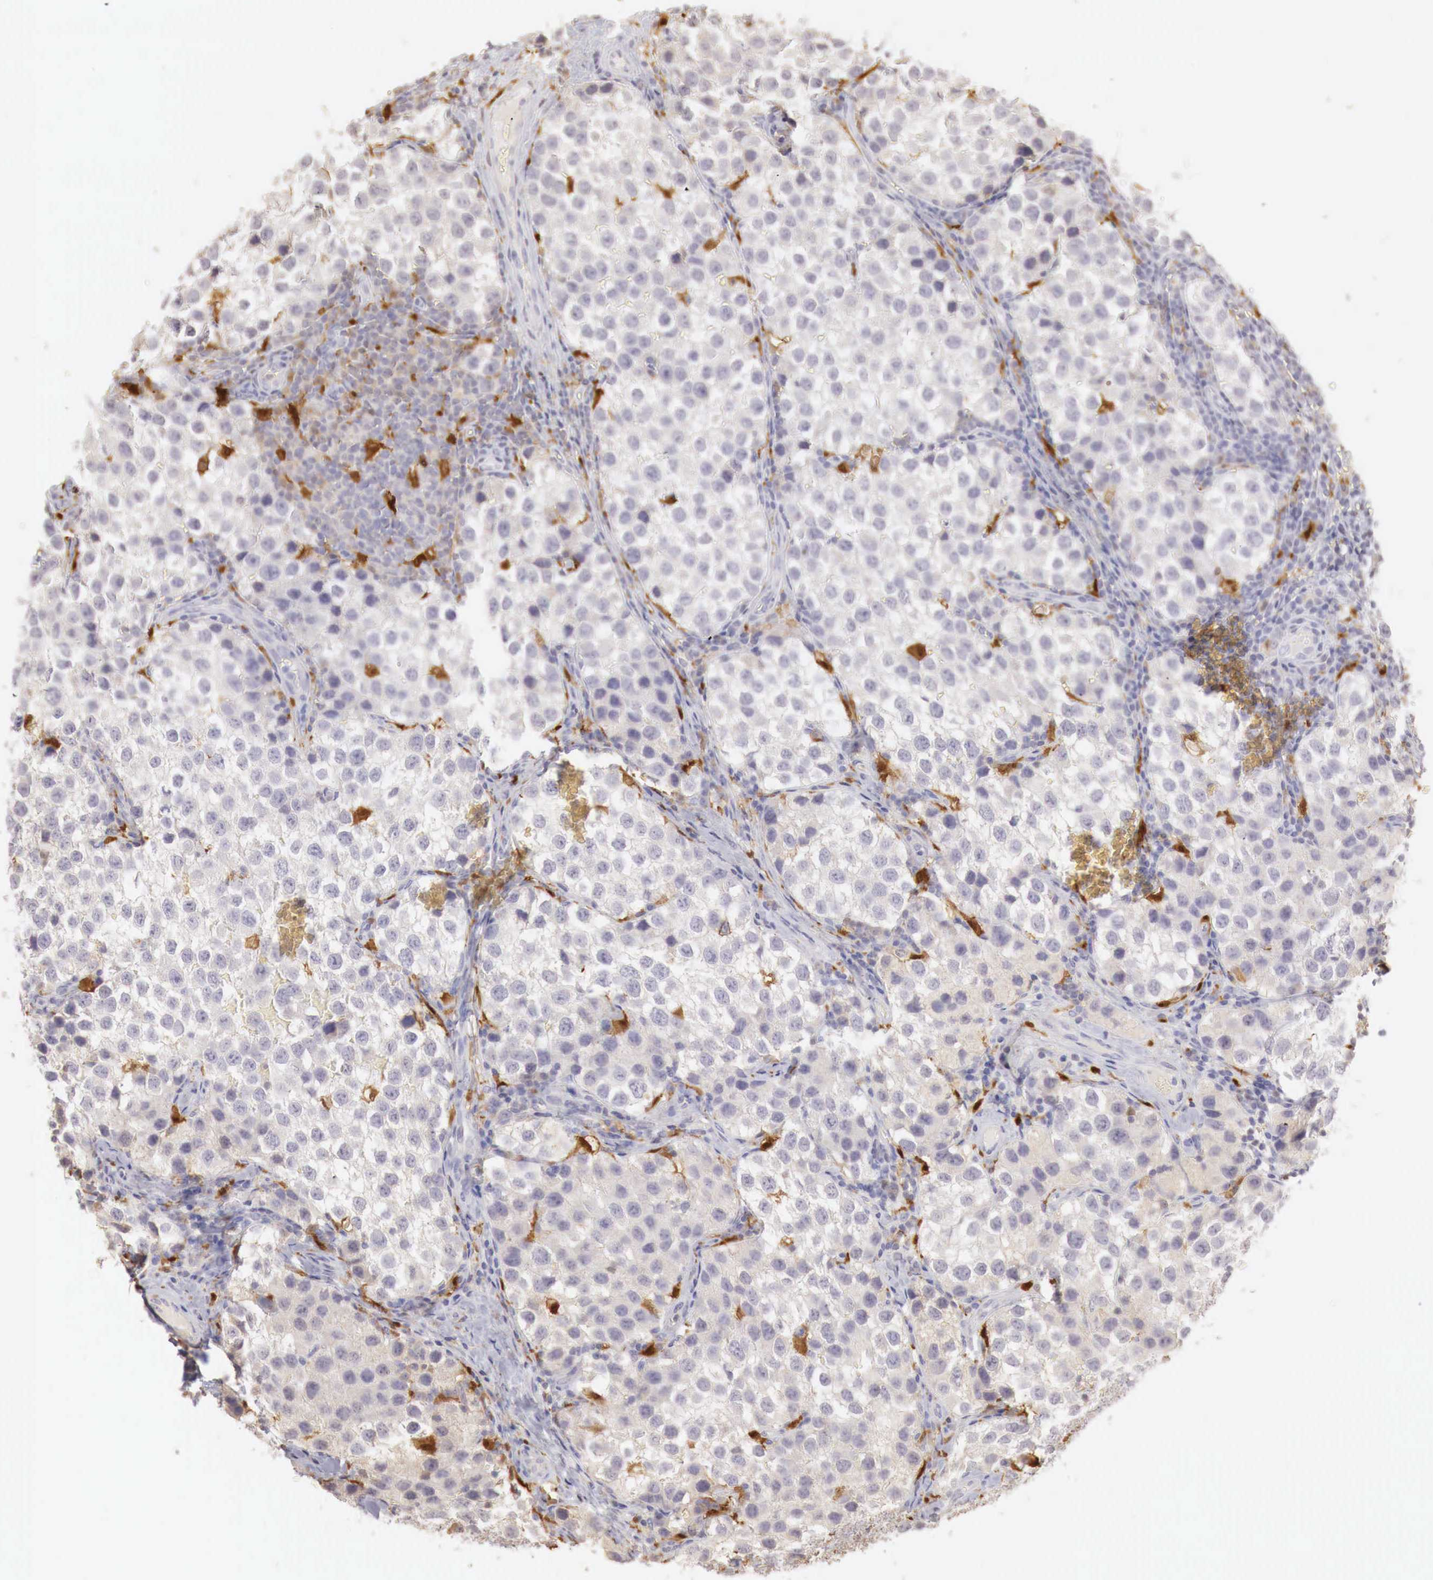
{"staining": {"intensity": "negative", "quantity": "none", "location": "none"}, "tissue": "testis cancer", "cell_type": "Tumor cells", "image_type": "cancer", "snomed": [{"axis": "morphology", "description": "Seminoma, NOS"}, {"axis": "topography", "description": "Testis"}], "caption": "Human seminoma (testis) stained for a protein using IHC reveals no staining in tumor cells.", "gene": "RENBP", "patient": {"sex": "male", "age": 39}}